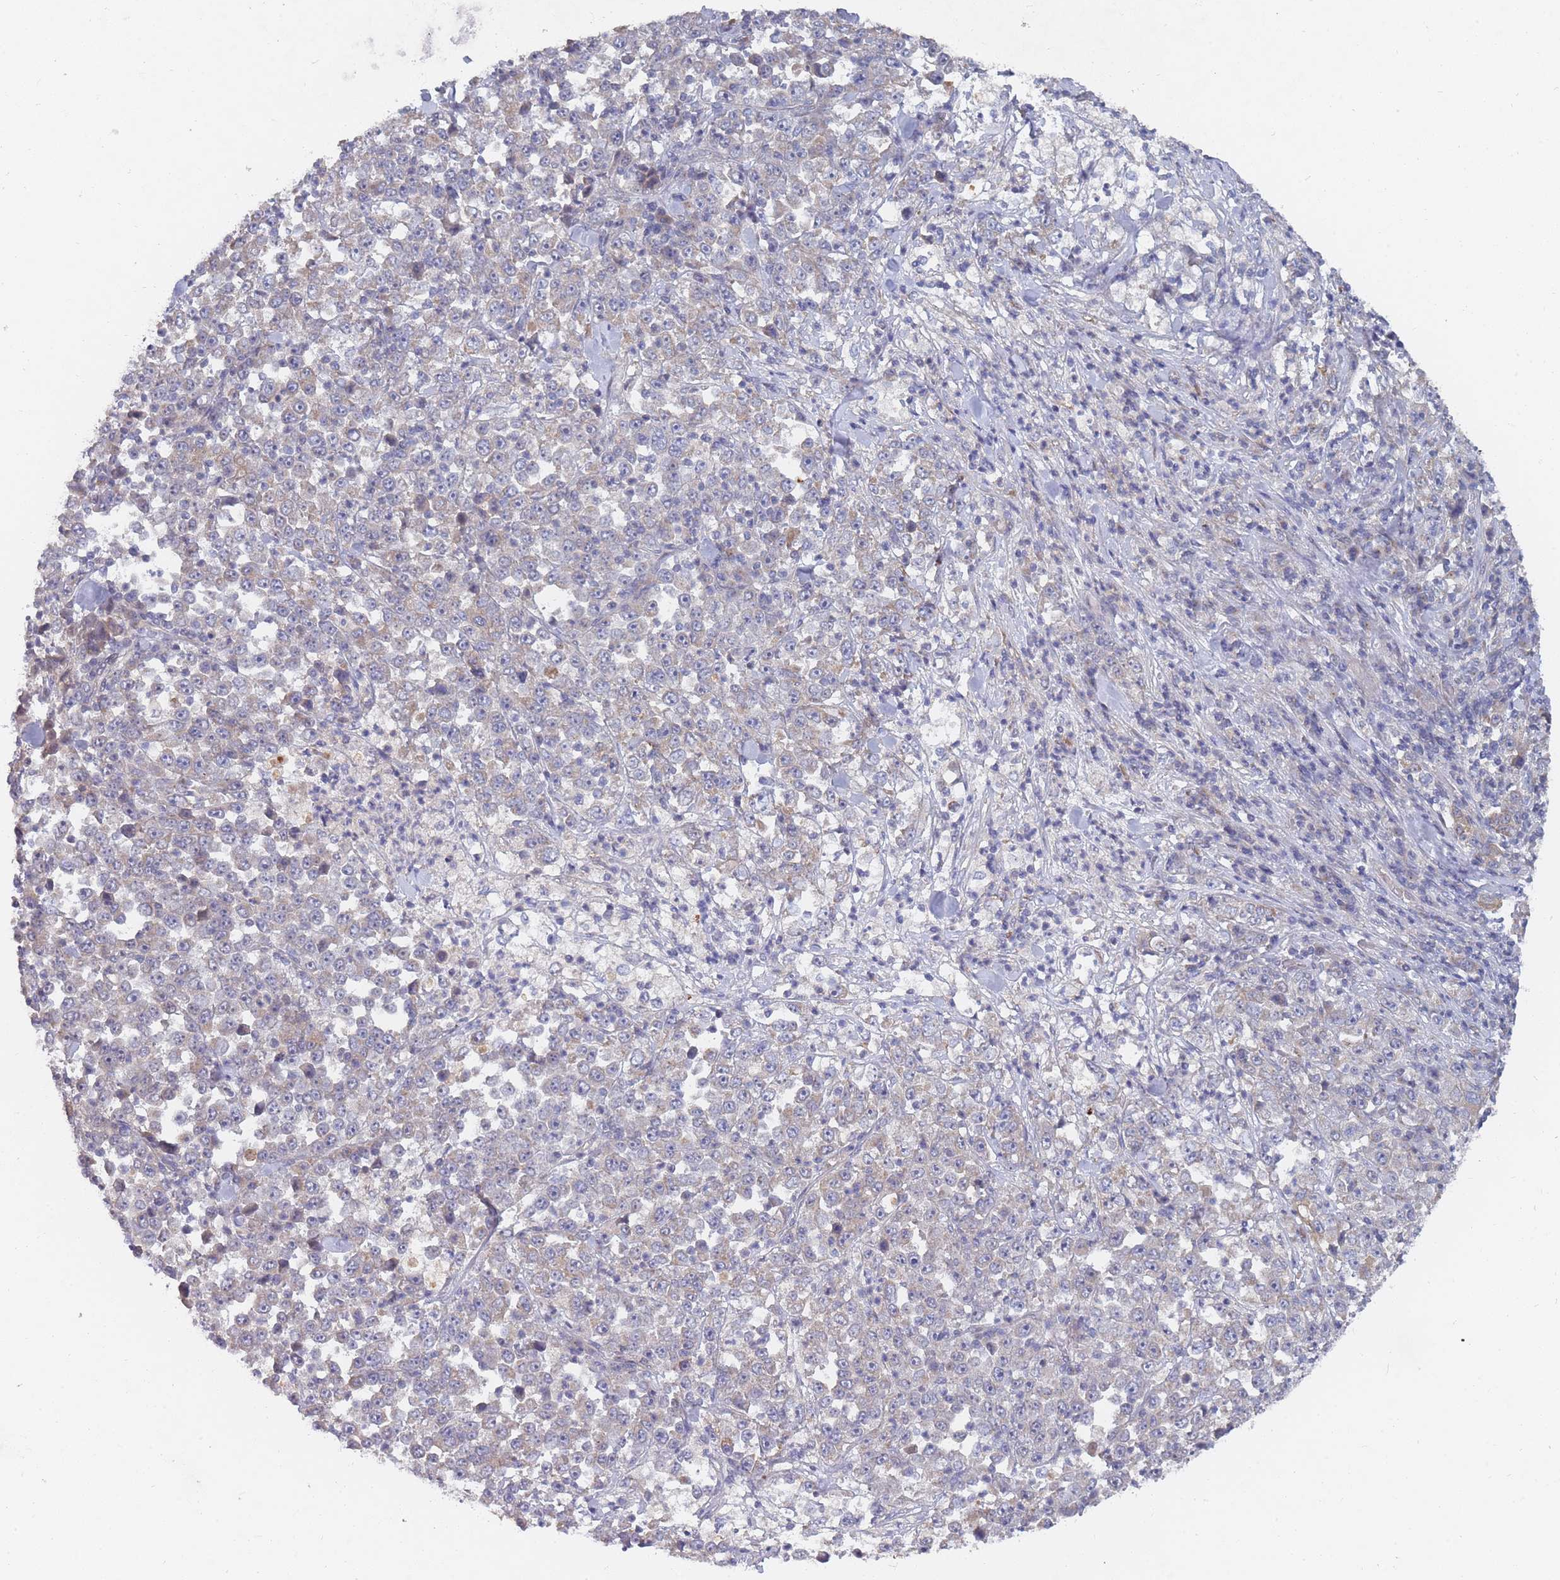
{"staining": {"intensity": "negative", "quantity": "none", "location": "none"}, "tissue": "stomach cancer", "cell_type": "Tumor cells", "image_type": "cancer", "snomed": [{"axis": "morphology", "description": "Normal tissue, NOS"}, {"axis": "morphology", "description": "Adenocarcinoma, NOS"}, {"axis": "topography", "description": "Stomach, upper"}, {"axis": "topography", "description": "Stomach"}], "caption": "Immunohistochemistry (IHC) of human stomach cancer (adenocarcinoma) shows no positivity in tumor cells.", "gene": "SLC35F5", "patient": {"sex": "male", "age": 59}}